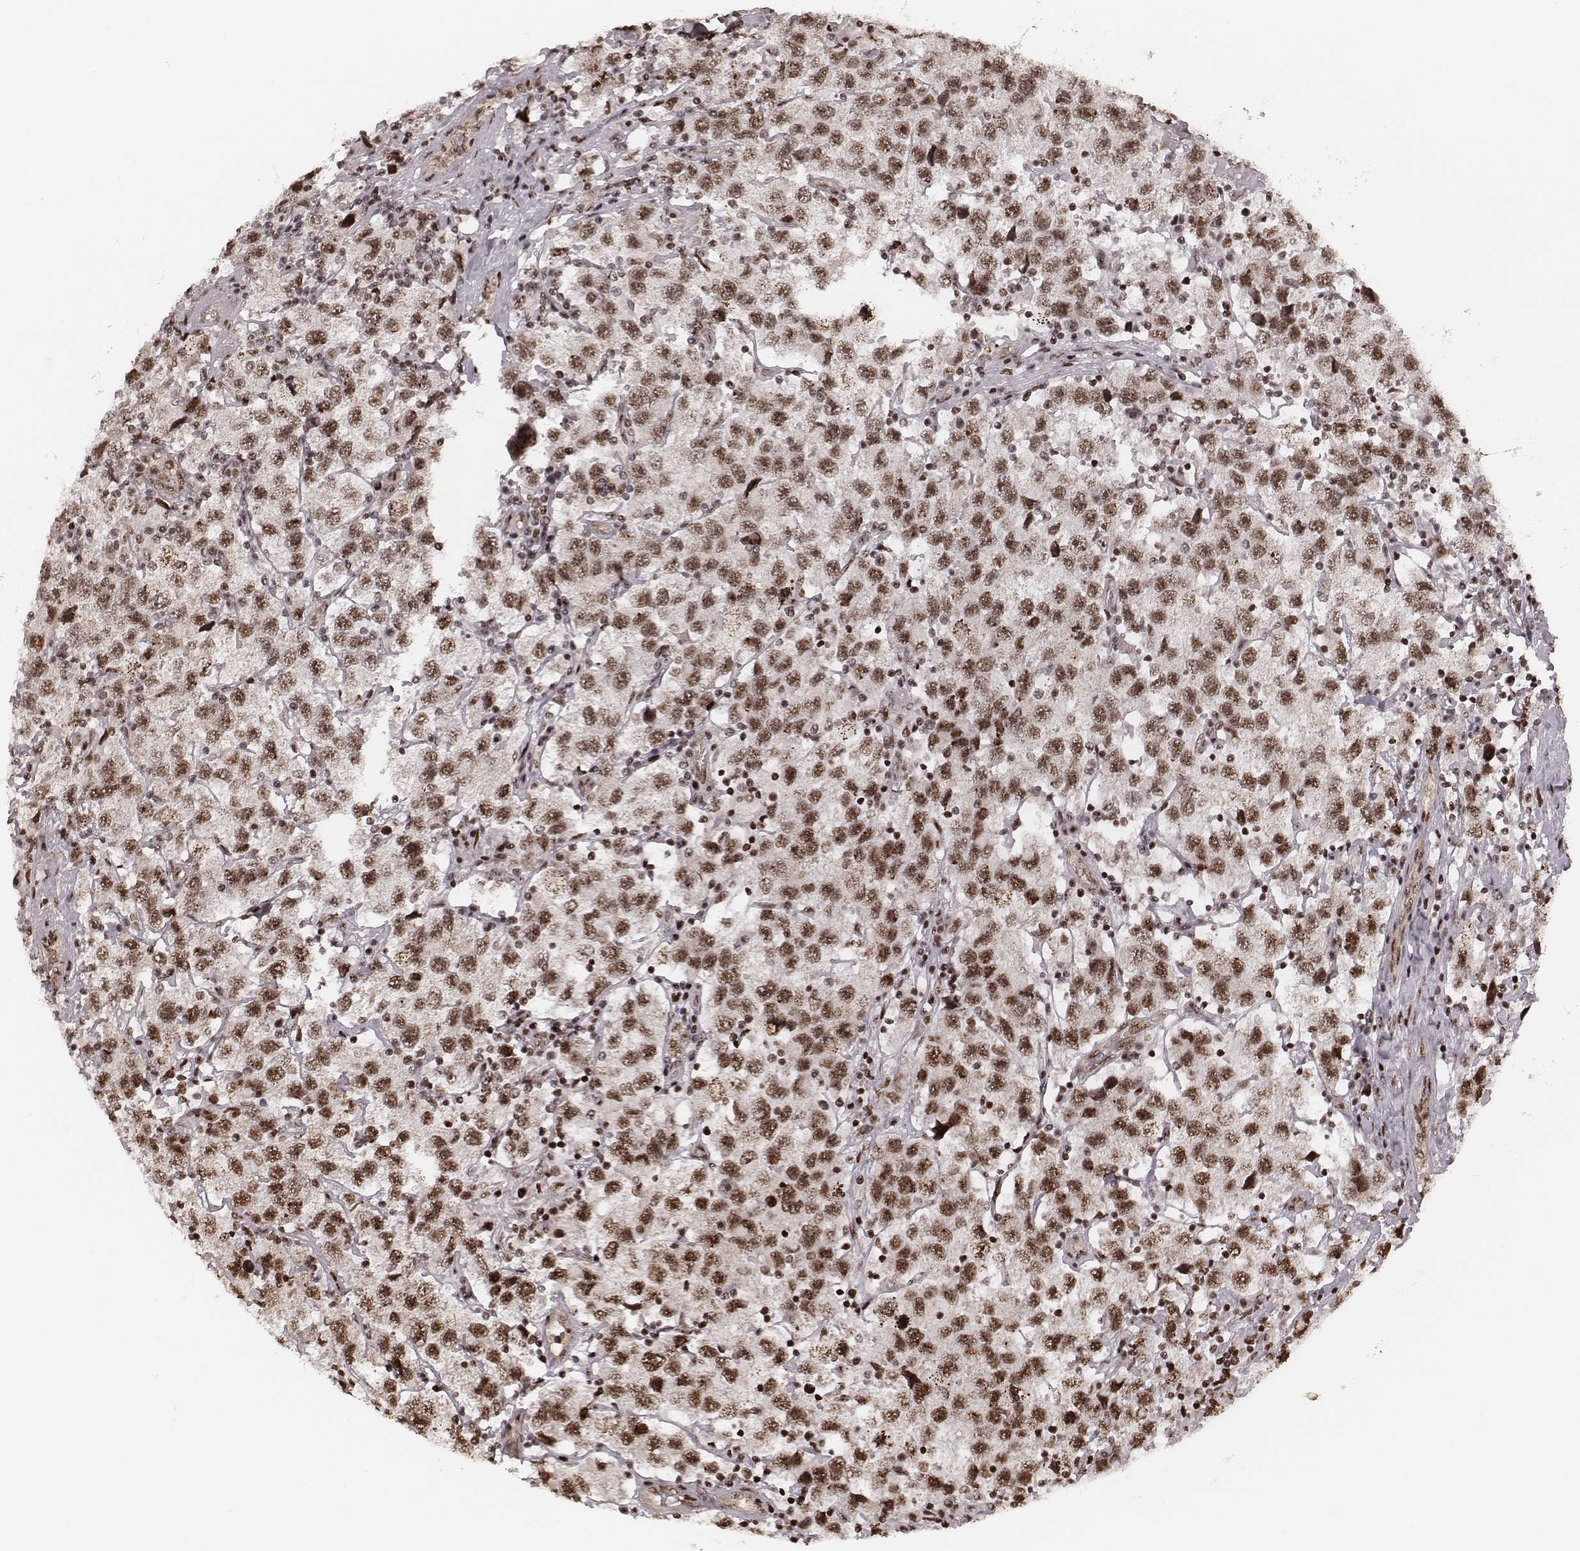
{"staining": {"intensity": "moderate", "quantity": ">75%", "location": "nuclear"}, "tissue": "testis cancer", "cell_type": "Tumor cells", "image_type": "cancer", "snomed": [{"axis": "morphology", "description": "Seminoma, NOS"}, {"axis": "topography", "description": "Testis"}], "caption": "Immunohistochemical staining of seminoma (testis) shows medium levels of moderate nuclear protein staining in approximately >75% of tumor cells. The staining is performed using DAB brown chromogen to label protein expression. The nuclei are counter-stained blue using hematoxylin.", "gene": "VRK3", "patient": {"sex": "male", "age": 26}}